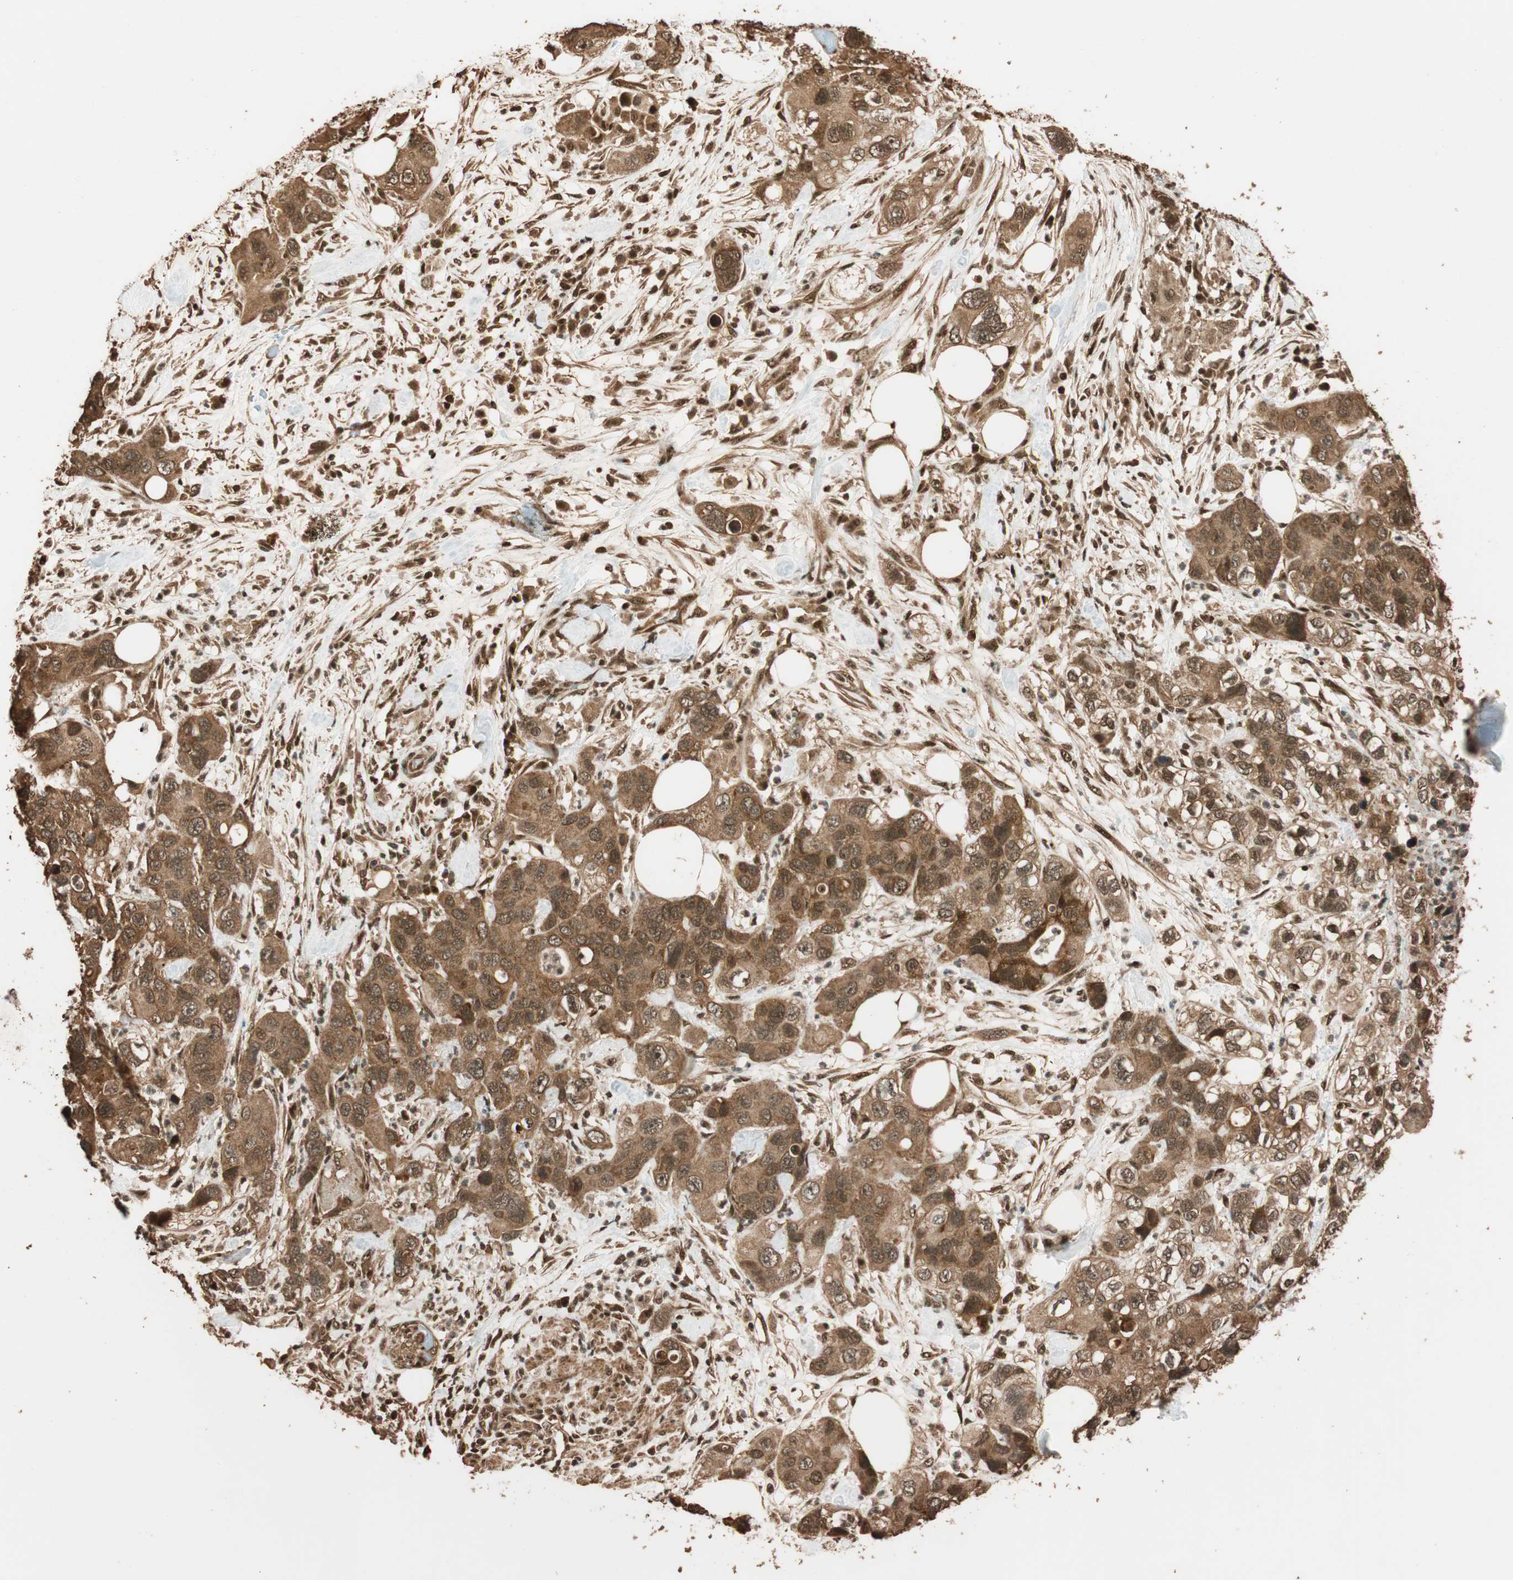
{"staining": {"intensity": "strong", "quantity": ">75%", "location": "cytoplasmic/membranous"}, "tissue": "pancreatic cancer", "cell_type": "Tumor cells", "image_type": "cancer", "snomed": [{"axis": "morphology", "description": "Adenocarcinoma, NOS"}, {"axis": "topography", "description": "Pancreas"}], "caption": "This is a micrograph of immunohistochemistry staining of pancreatic cancer (adenocarcinoma), which shows strong positivity in the cytoplasmic/membranous of tumor cells.", "gene": "ALKBH5", "patient": {"sex": "female", "age": 71}}